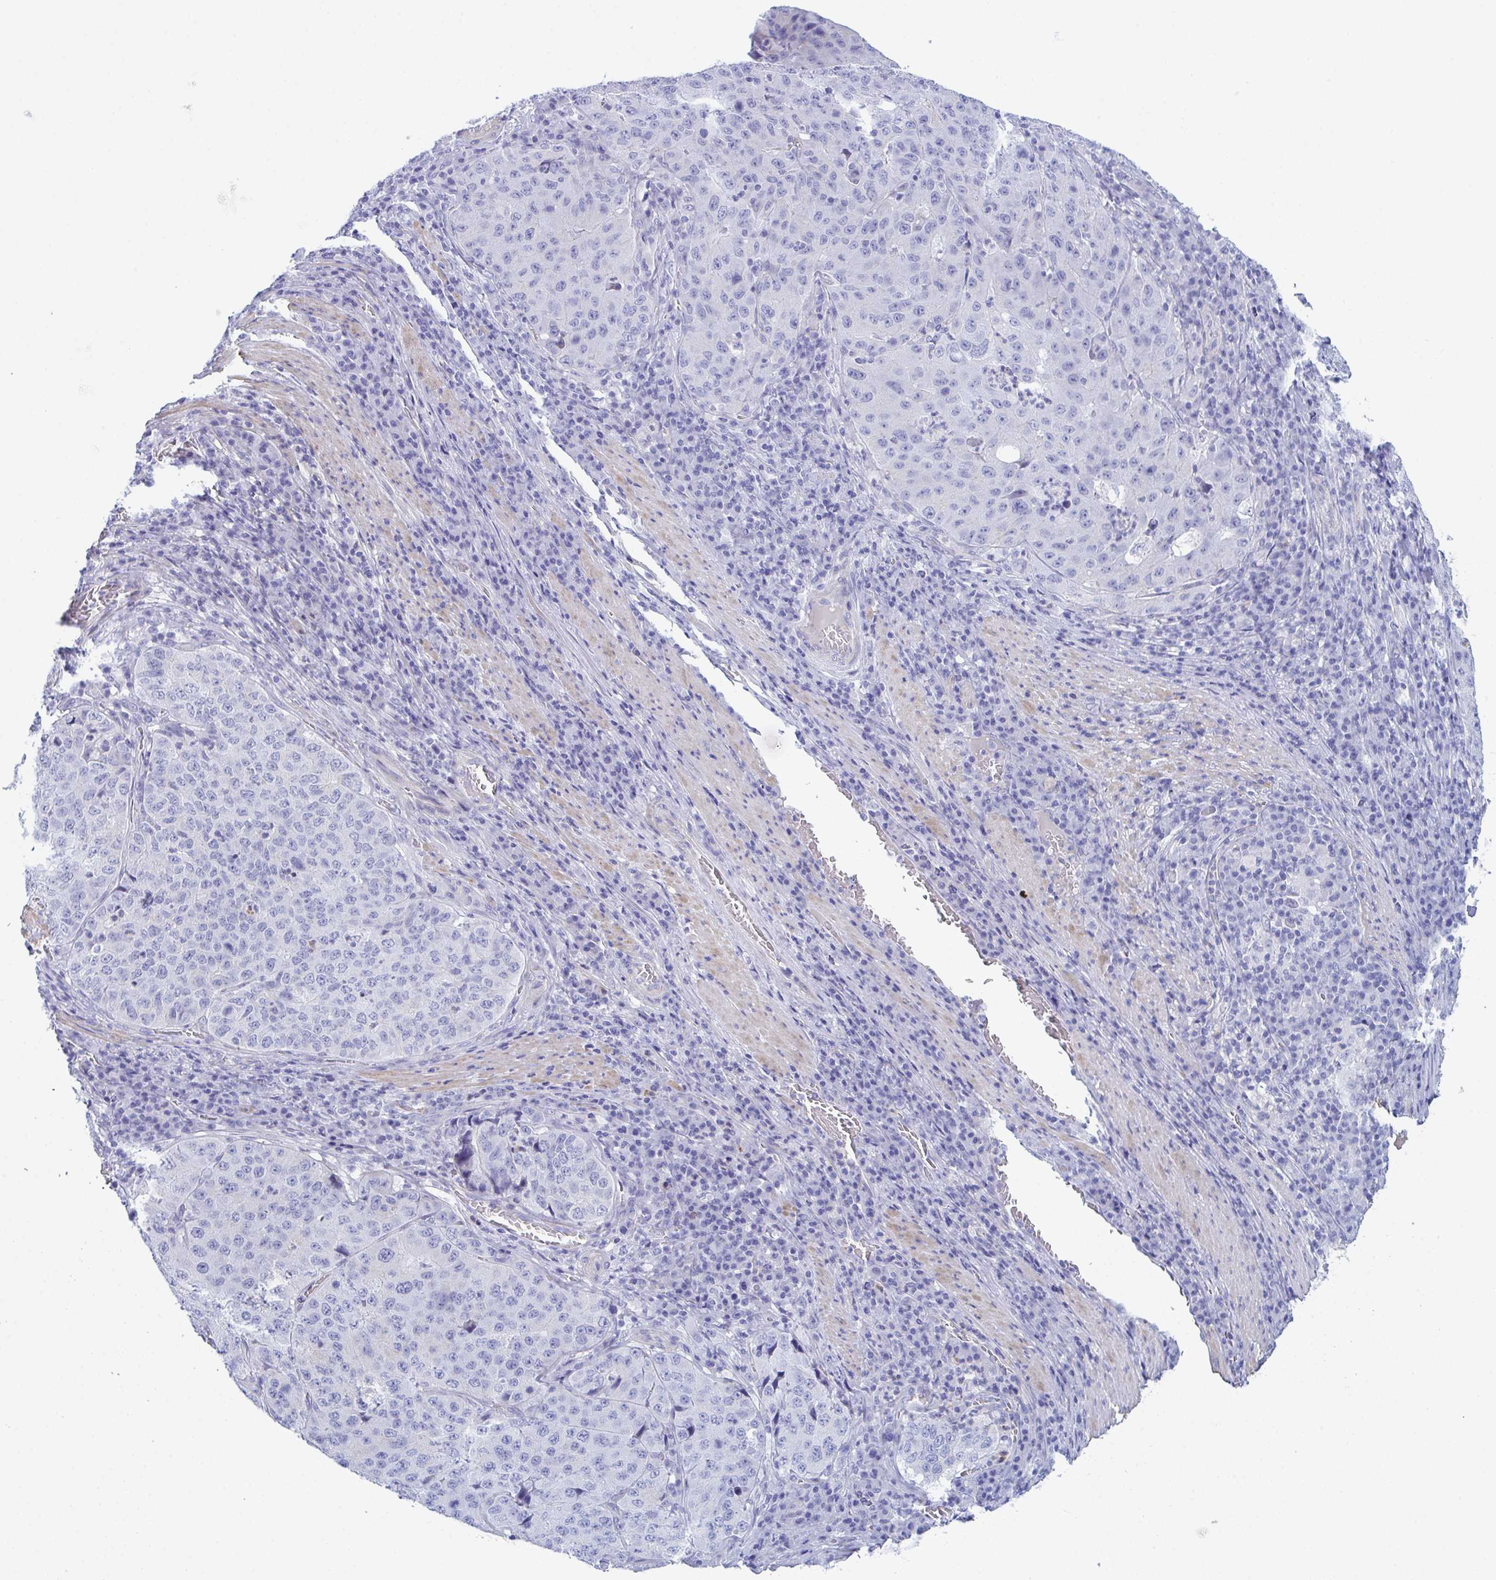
{"staining": {"intensity": "negative", "quantity": "none", "location": "none"}, "tissue": "stomach cancer", "cell_type": "Tumor cells", "image_type": "cancer", "snomed": [{"axis": "morphology", "description": "Adenocarcinoma, NOS"}, {"axis": "topography", "description": "Stomach"}], "caption": "A micrograph of human stomach cancer (adenocarcinoma) is negative for staining in tumor cells.", "gene": "CEP170B", "patient": {"sex": "male", "age": 71}}